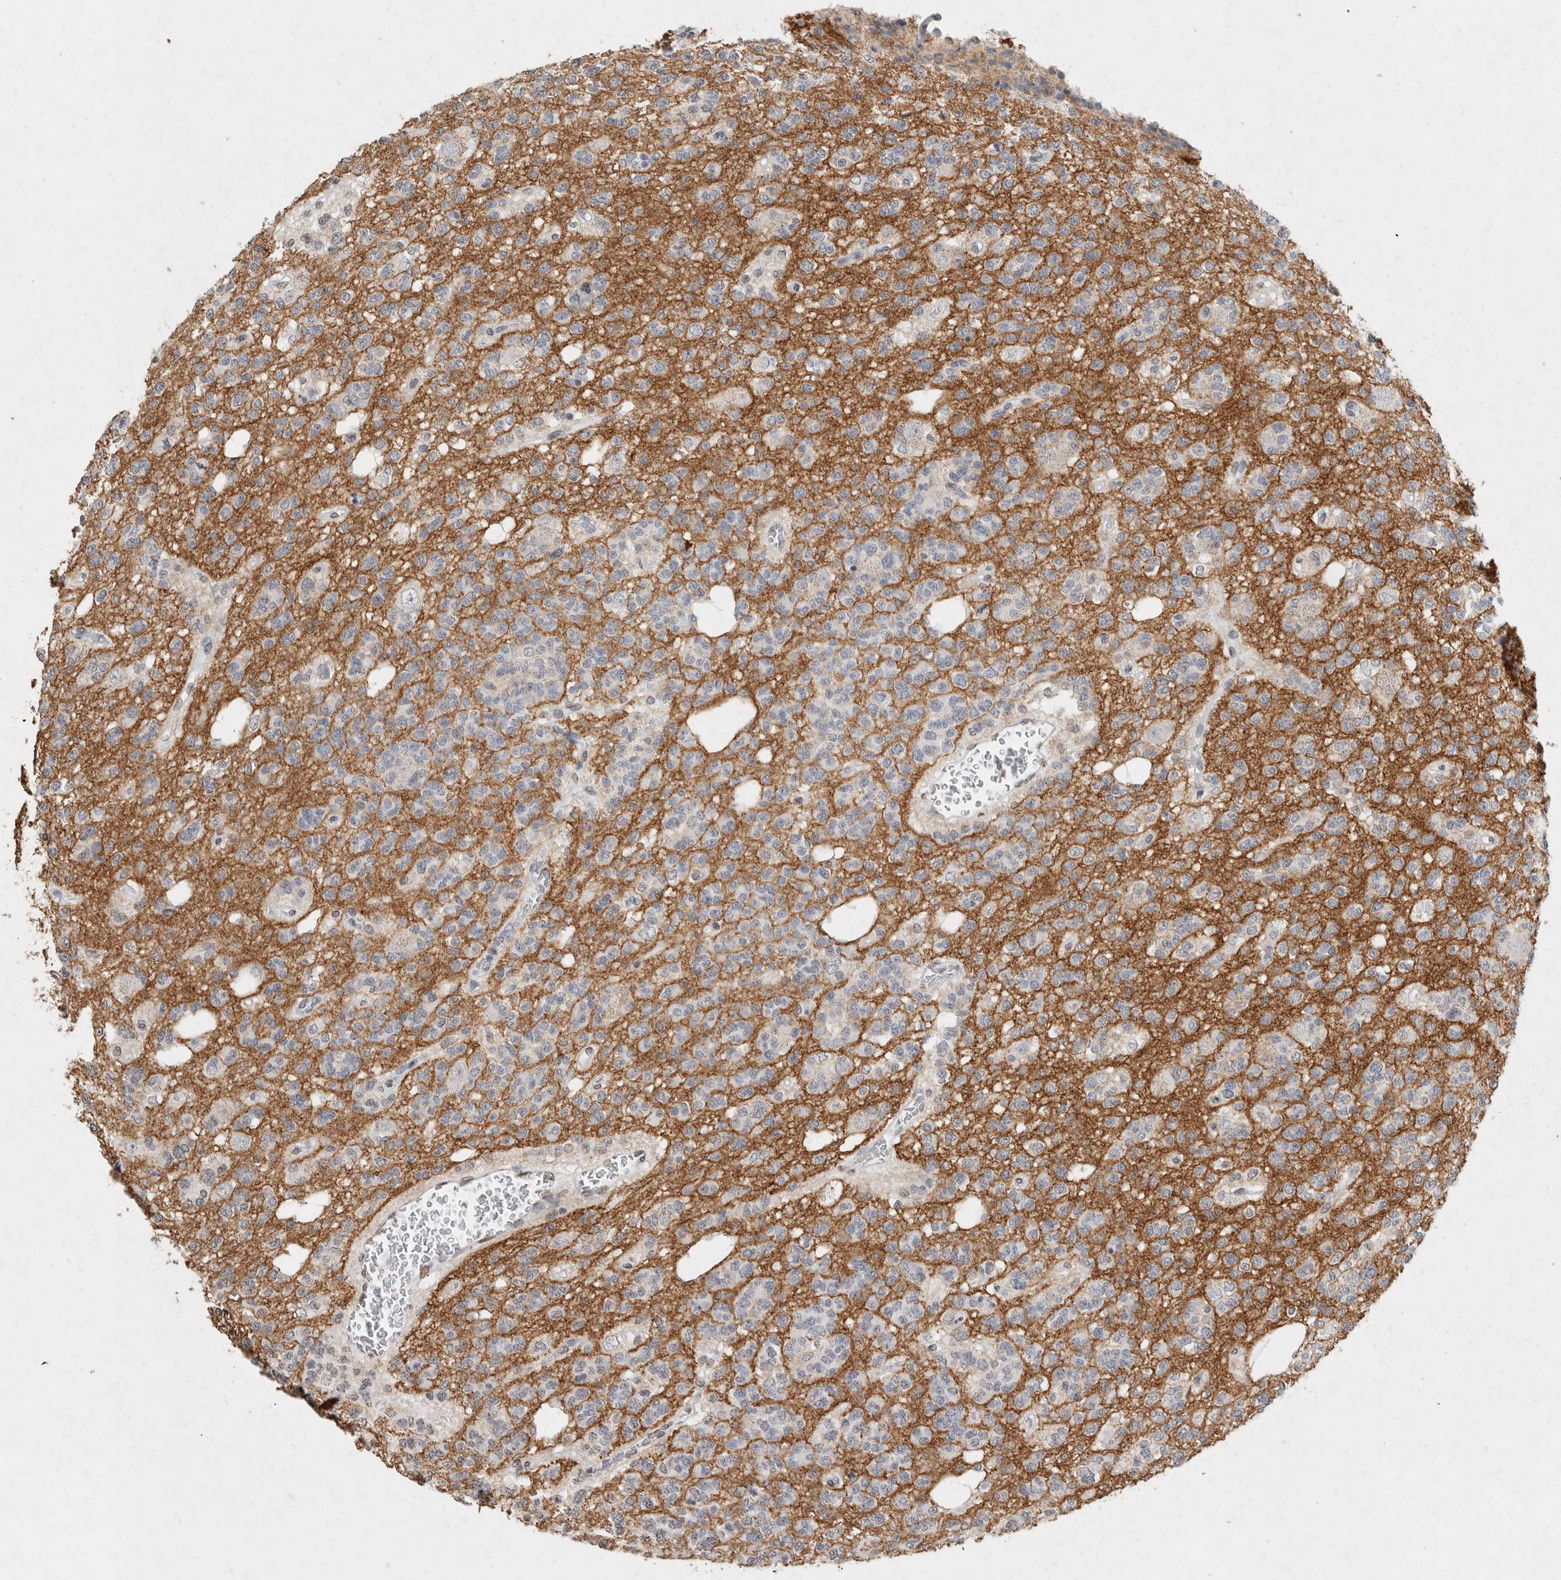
{"staining": {"intensity": "negative", "quantity": "none", "location": "none"}, "tissue": "glioma", "cell_type": "Tumor cells", "image_type": "cancer", "snomed": [{"axis": "morphology", "description": "Glioma, malignant, Low grade"}, {"axis": "topography", "description": "Brain"}], "caption": "Human glioma stained for a protein using immunohistochemistry reveals no staining in tumor cells.", "gene": "CNTN1", "patient": {"sex": "male", "age": 38}}